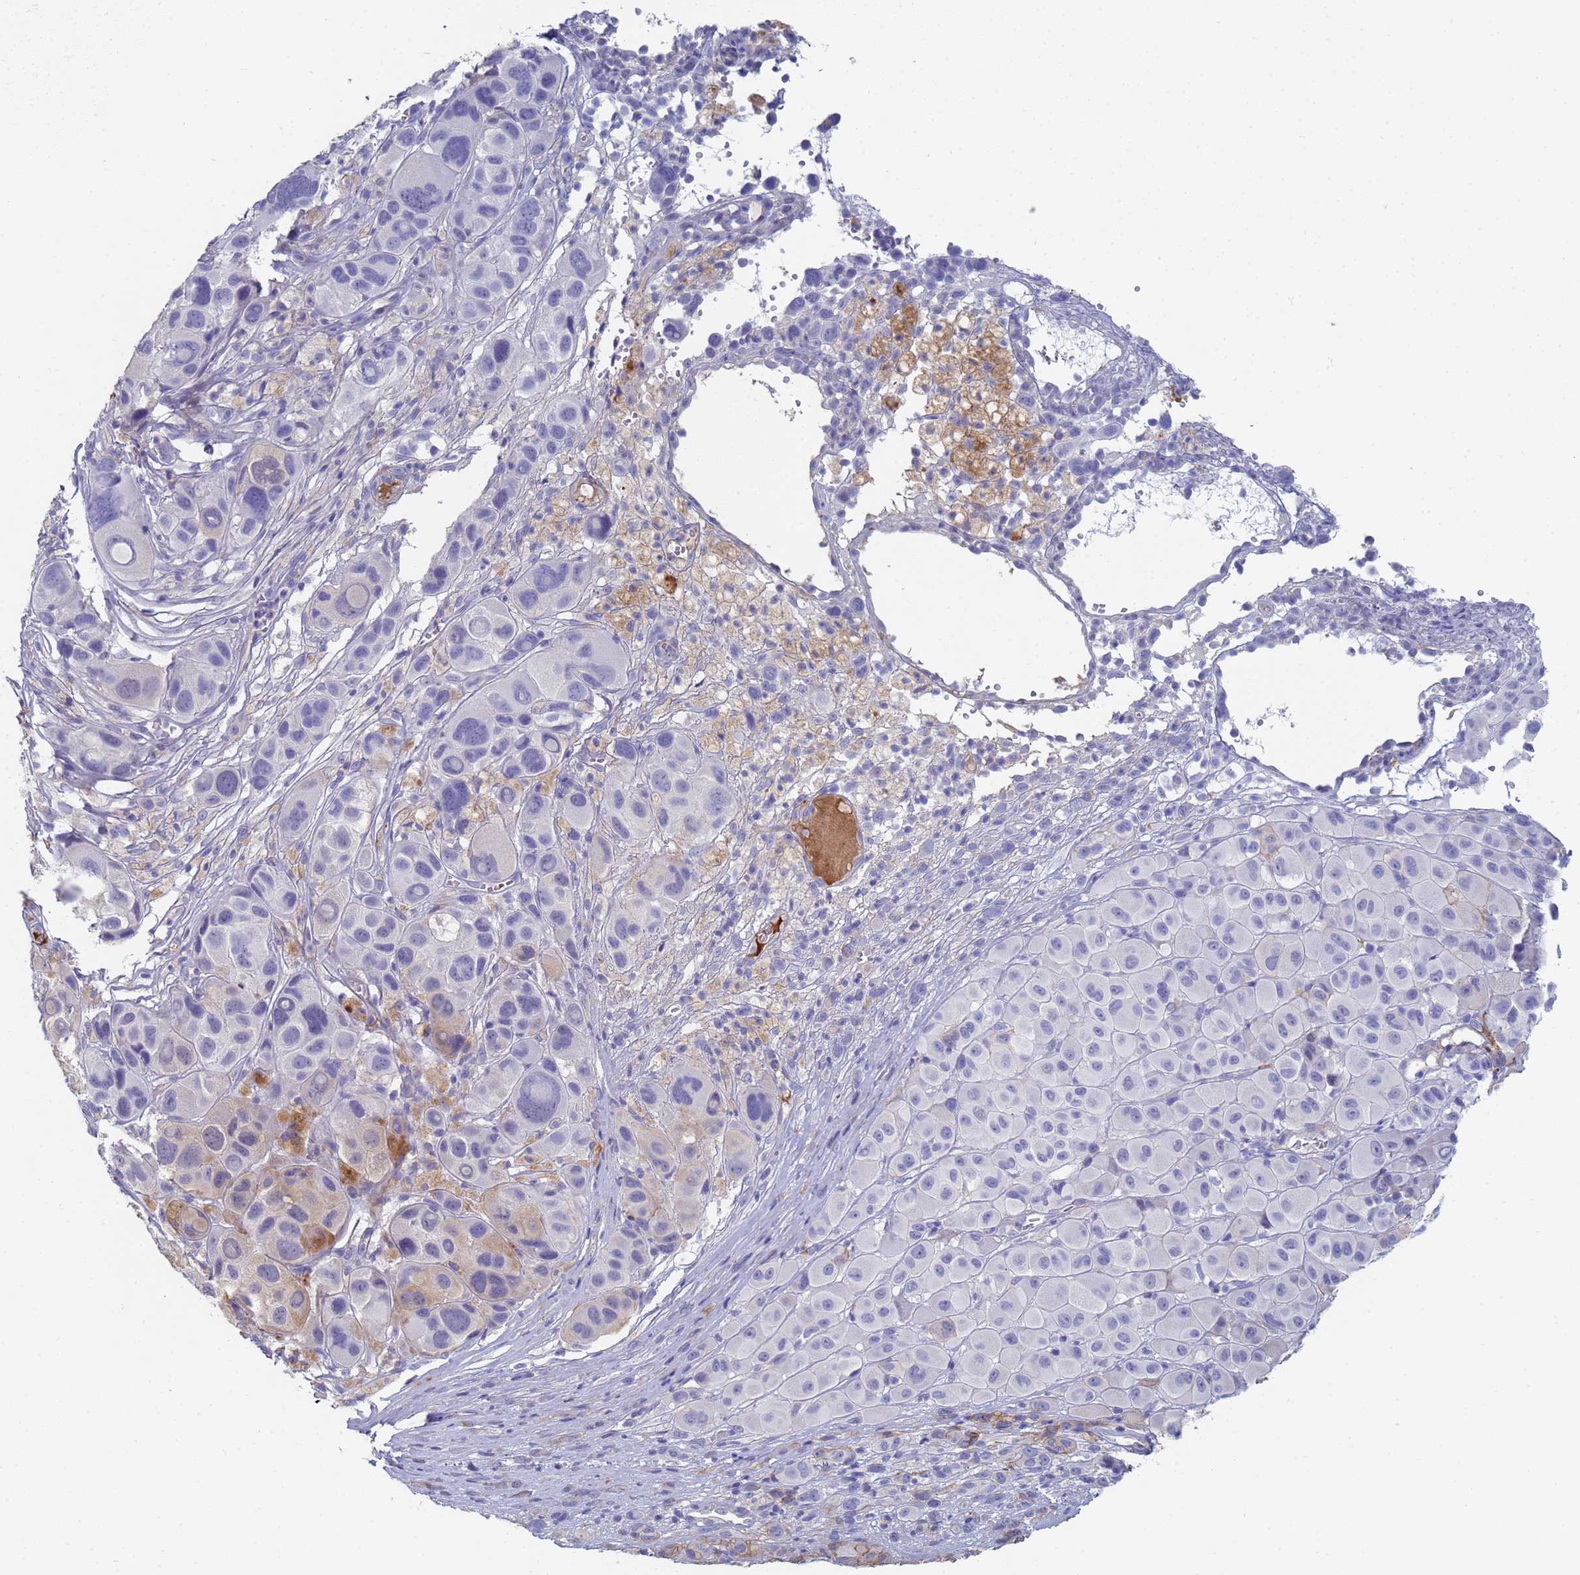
{"staining": {"intensity": "moderate", "quantity": "<25%", "location": "cytoplasmic/membranous"}, "tissue": "melanoma", "cell_type": "Tumor cells", "image_type": "cancer", "snomed": [{"axis": "morphology", "description": "Malignant melanoma, NOS"}, {"axis": "topography", "description": "Skin of trunk"}], "caption": "DAB immunohistochemical staining of melanoma reveals moderate cytoplasmic/membranous protein positivity in approximately <25% of tumor cells.", "gene": "ABCA8", "patient": {"sex": "male", "age": 71}}